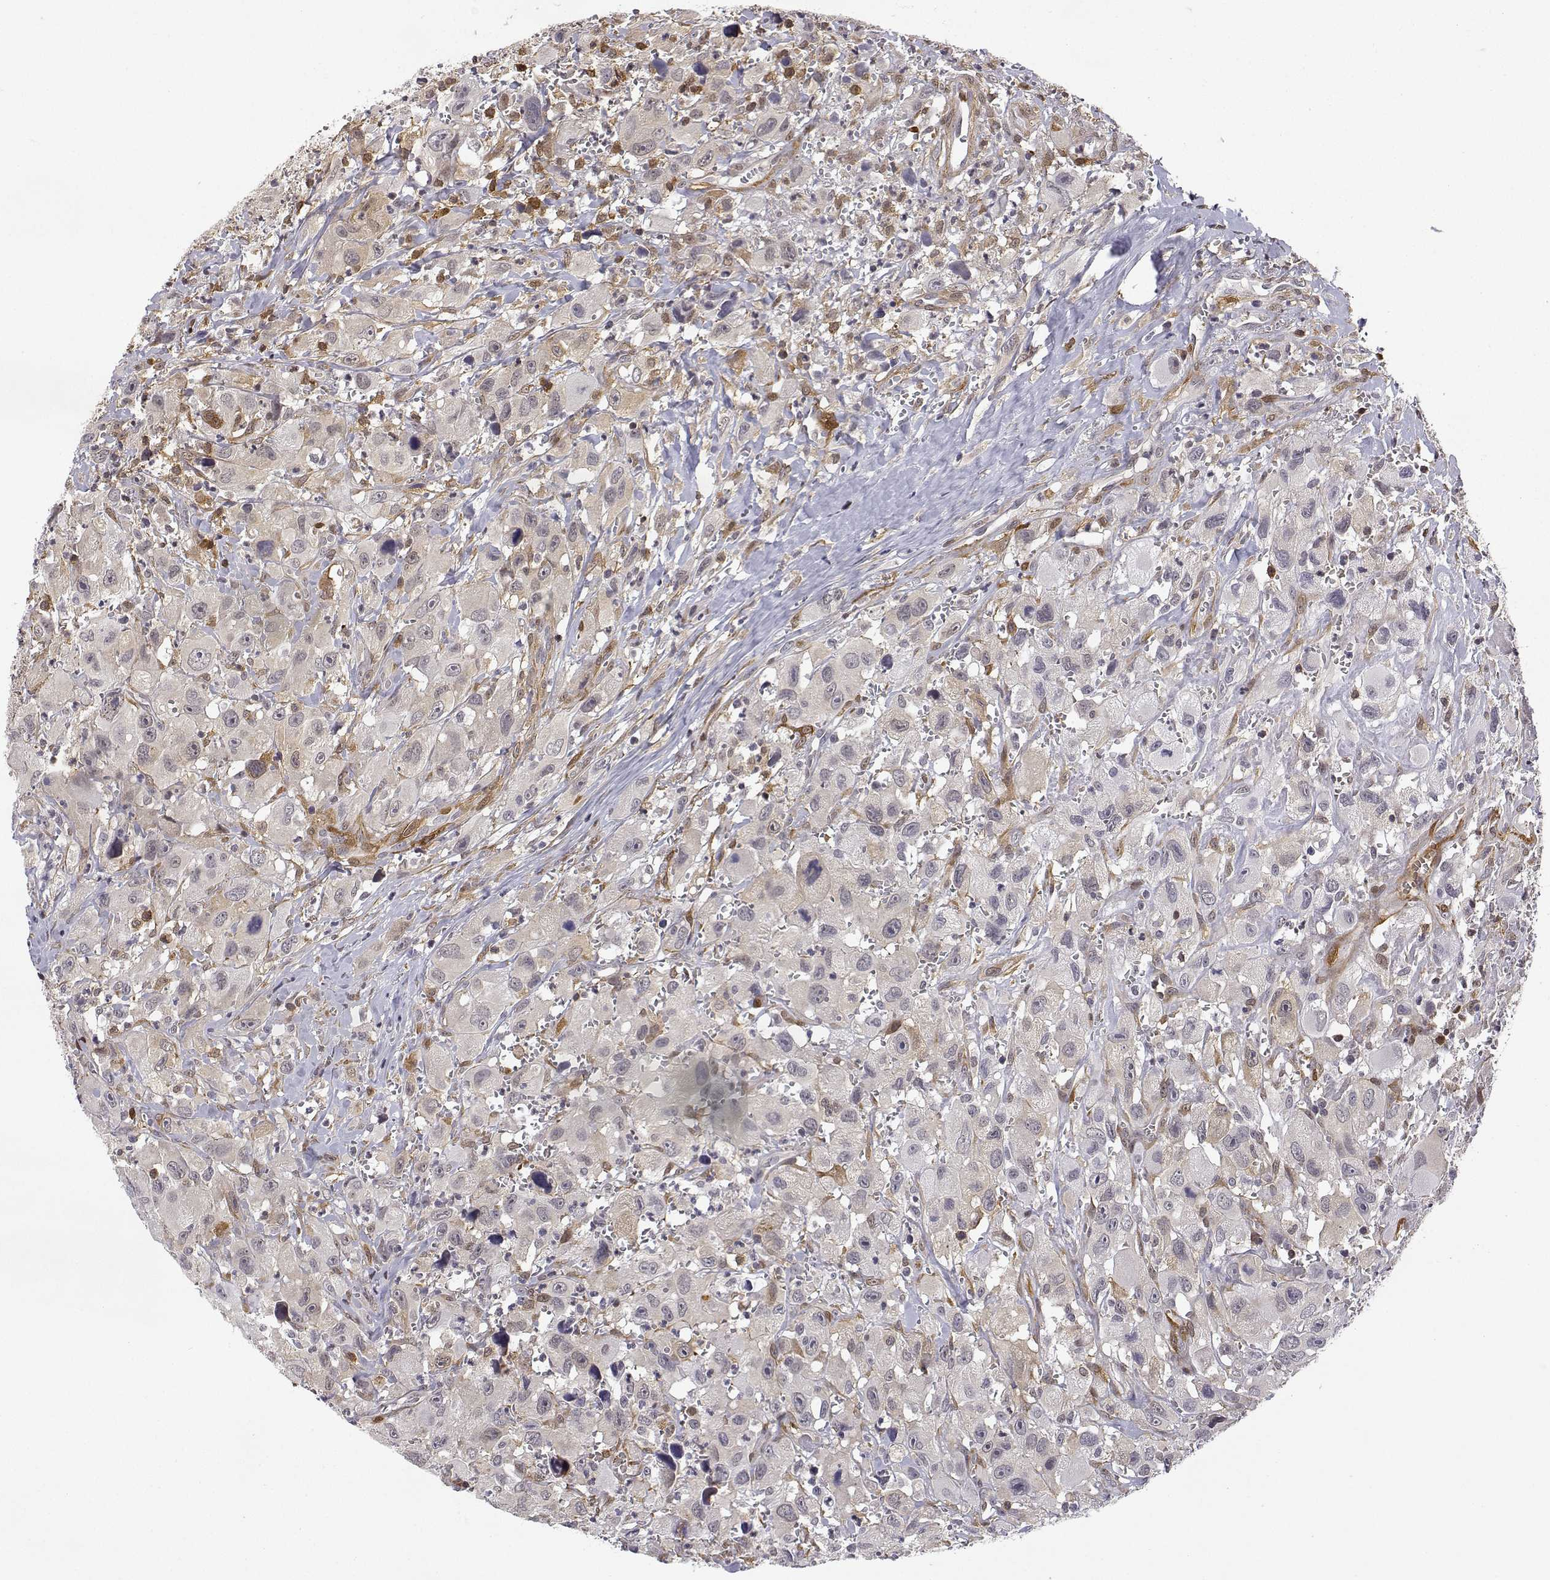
{"staining": {"intensity": "negative", "quantity": "none", "location": "none"}, "tissue": "head and neck cancer", "cell_type": "Tumor cells", "image_type": "cancer", "snomed": [{"axis": "morphology", "description": "Squamous cell carcinoma, NOS"}, {"axis": "morphology", "description": "Squamous cell carcinoma, metastatic, NOS"}, {"axis": "topography", "description": "Oral tissue"}, {"axis": "topography", "description": "Head-Neck"}], "caption": "High magnification brightfield microscopy of head and neck squamous cell carcinoma stained with DAB (3,3'-diaminobenzidine) (brown) and counterstained with hematoxylin (blue): tumor cells show no significant expression. (DAB (3,3'-diaminobenzidine) immunohistochemistry (IHC) visualized using brightfield microscopy, high magnification).", "gene": "PHGDH", "patient": {"sex": "female", "age": 85}}